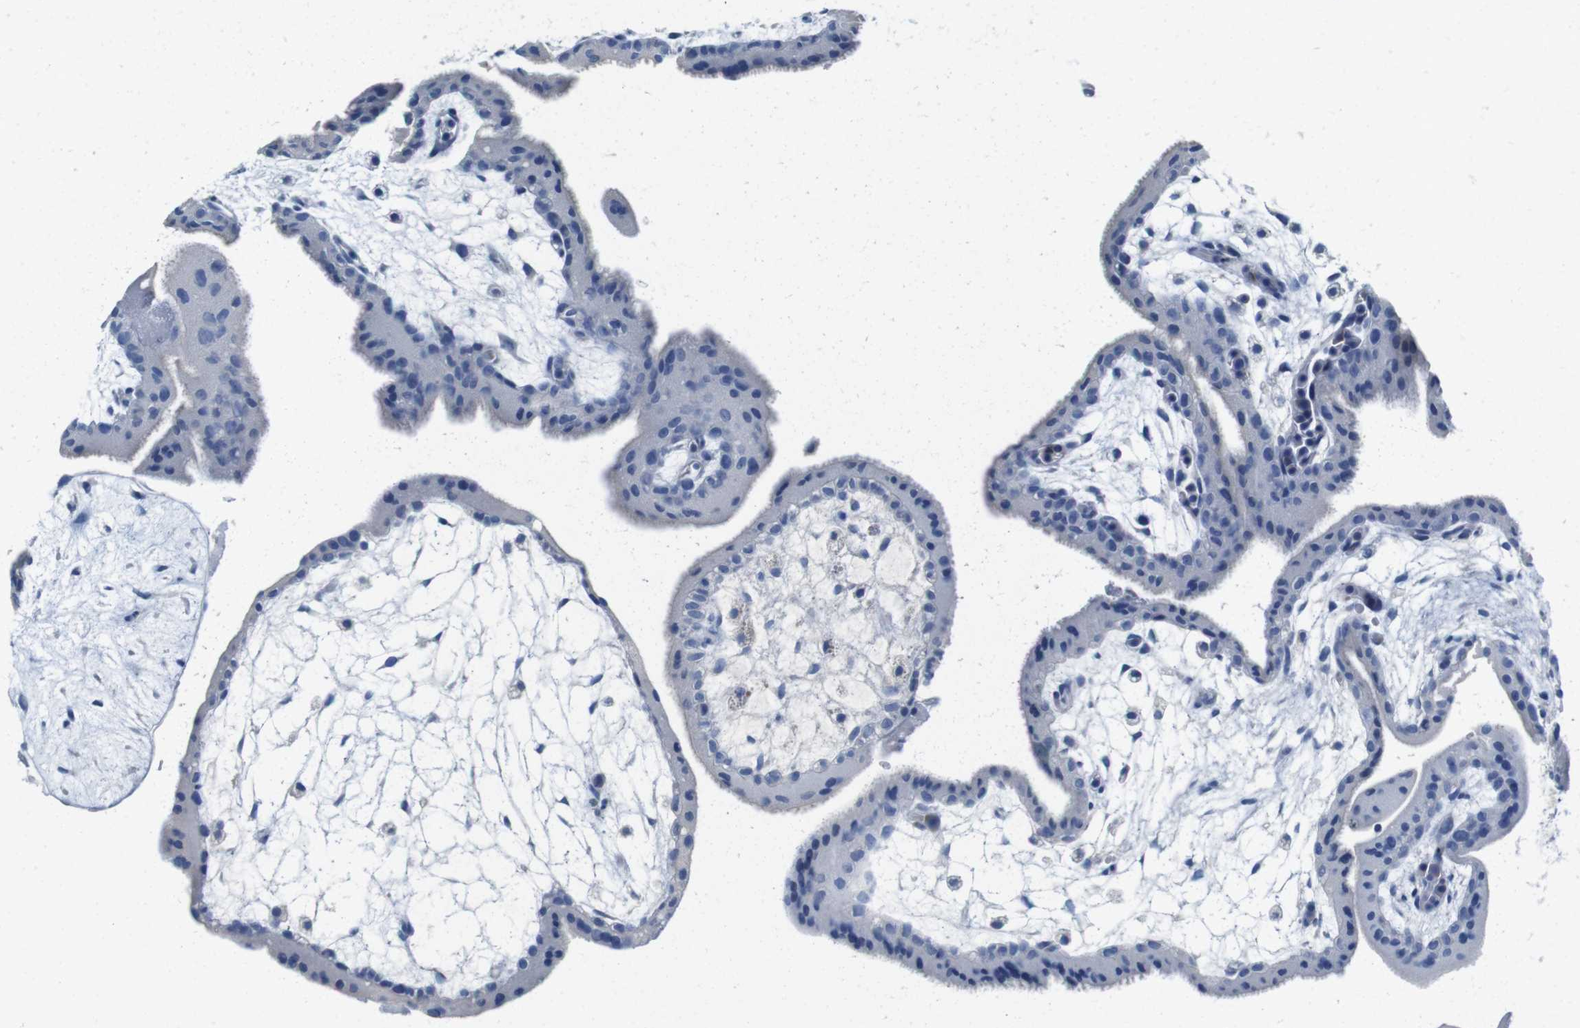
{"staining": {"intensity": "negative", "quantity": "none", "location": "none"}, "tissue": "placenta", "cell_type": "Trophoblastic cells", "image_type": "normal", "snomed": [{"axis": "morphology", "description": "Normal tissue, NOS"}, {"axis": "topography", "description": "Placenta"}], "caption": "Trophoblastic cells show no significant protein staining in unremarkable placenta.", "gene": "IGSF8", "patient": {"sex": "female", "age": 35}}